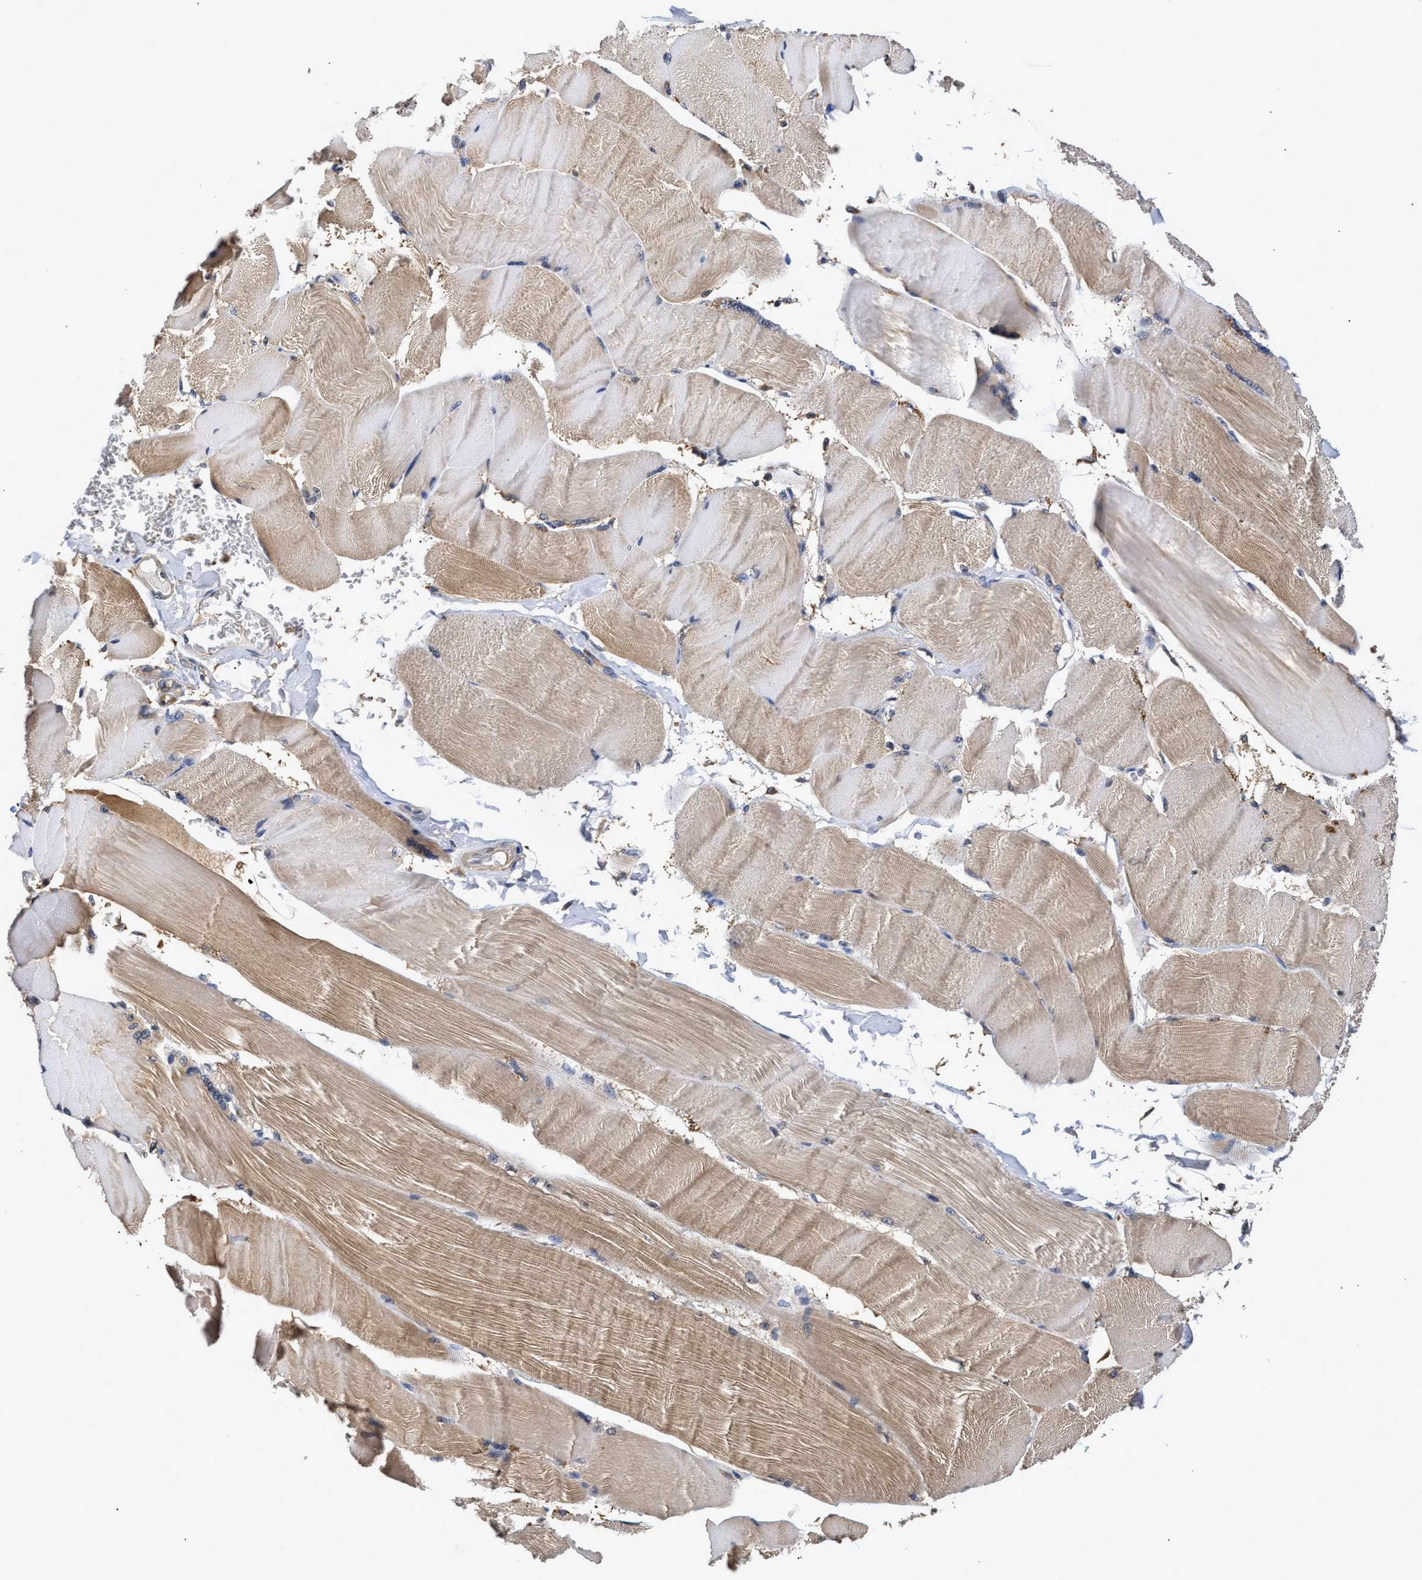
{"staining": {"intensity": "moderate", "quantity": ">75%", "location": "cytoplasmic/membranous"}, "tissue": "skeletal muscle", "cell_type": "Myocytes", "image_type": "normal", "snomed": [{"axis": "morphology", "description": "Normal tissue, NOS"}, {"axis": "topography", "description": "Skin"}, {"axis": "topography", "description": "Skeletal muscle"}], "caption": "Brown immunohistochemical staining in normal skeletal muscle reveals moderate cytoplasmic/membranous expression in about >75% of myocytes.", "gene": "KLHDC1", "patient": {"sex": "male", "age": 83}}